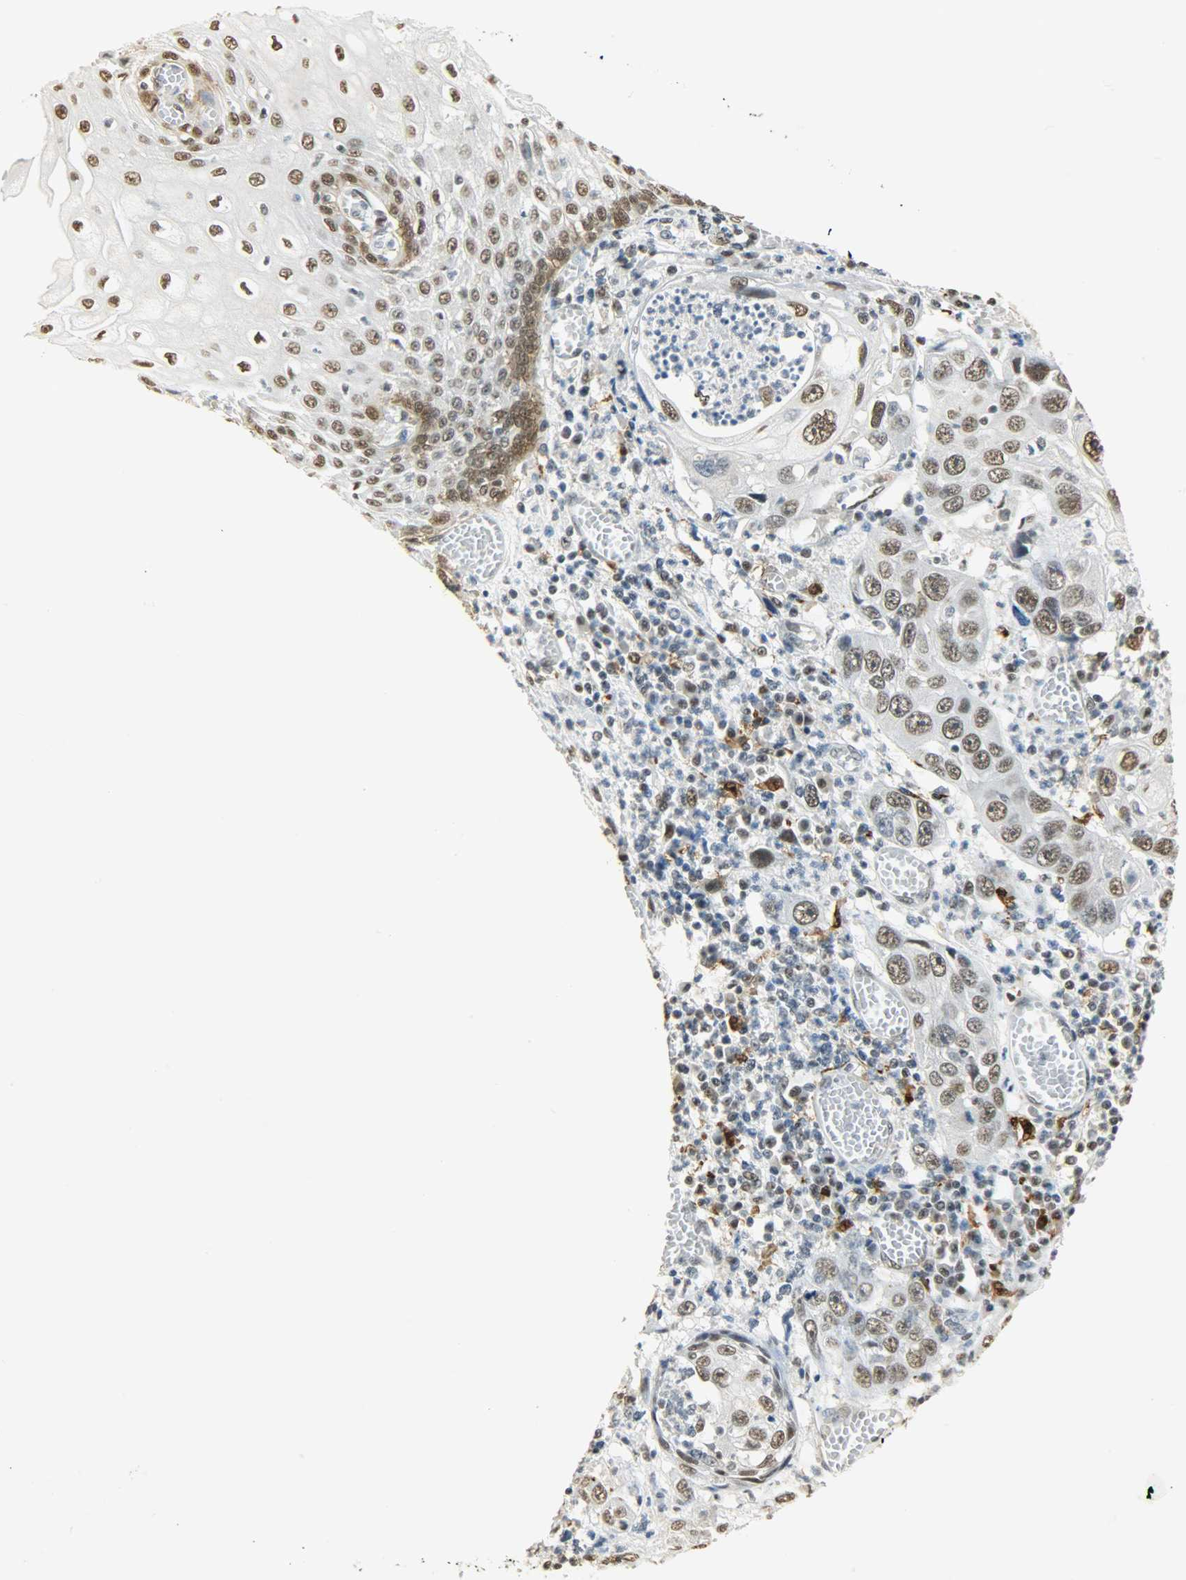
{"staining": {"intensity": "moderate", "quantity": ">75%", "location": "nuclear"}, "tissue": "esophagus", "cell_type": "Squamous epithelial cells", "image_type": "normal", "snomed": [{"axis": "morphology", "description": "Normal tissue, NOS"}, {"axis": "morphology", "description": "Squamous cell carcinoma, NOS"}, {"axis": "topography", "description": "Esophagus"}], "caption": "Unremarkable esophagus demonstrates moderate nuclear positivity in about >75% of squamous epithelial cells, visualized by immunohistochemistry.", "gene": "NGFR", "patient": {"sex": "male", "age": 65}}